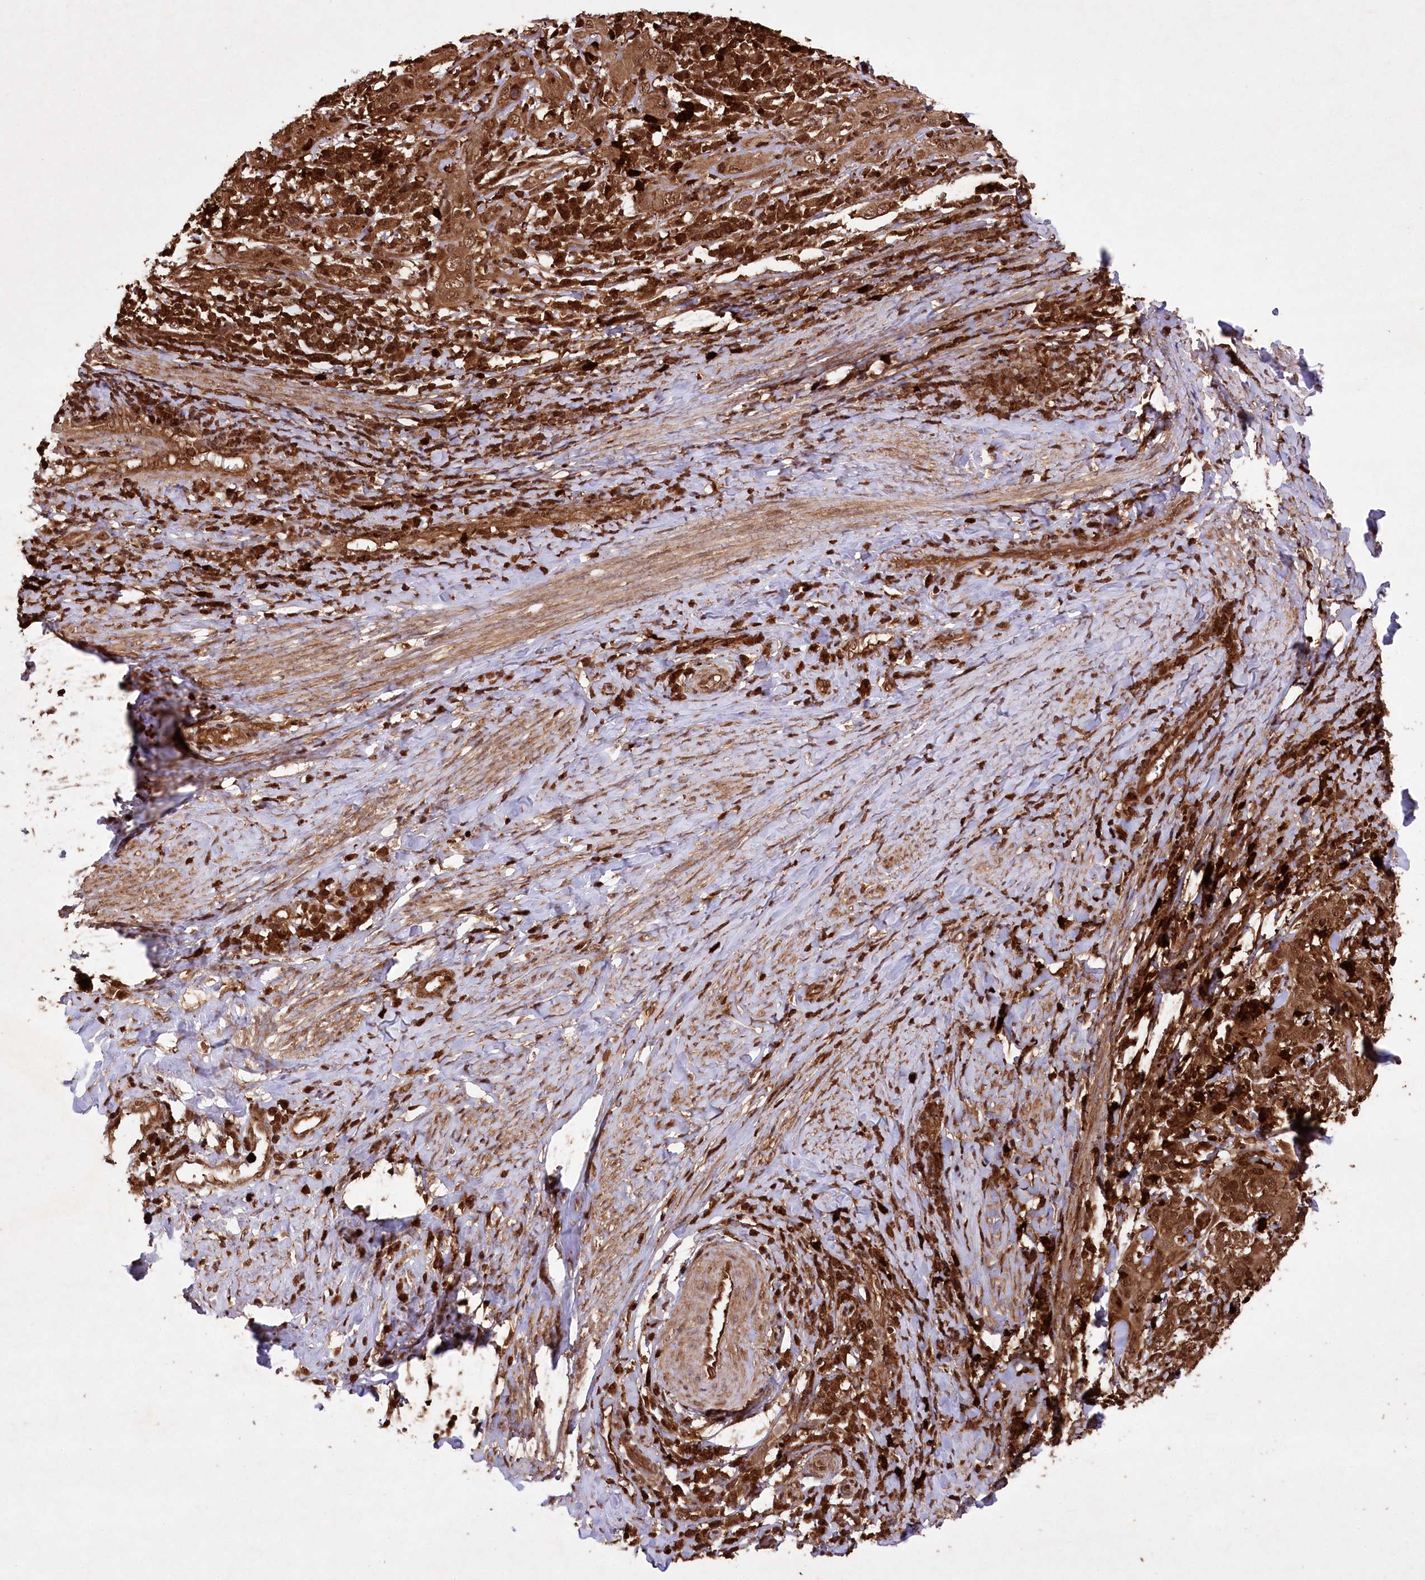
{"staining": {"intensity": "moderate", "quantity": ">75%", "location": "cytoplasmic/membranous,nuclear"}, "tissue": "cervical cancer", "cell_type": "Tumor cells", "image_type": "cancer", "snomed": [{"axis": "morphology", "description": "Squamous cell carcinoma, NOS"}, {"axis": "topography", "description": "Cervix"}], "caption": "This is an image of IHC staining of cervical cancer, which shows moderate expression in the cytoplasmic/membranous and nuclear of tumor cells.", "gene": "LSG1", "patient": {"sex": "female", "age": 46}}